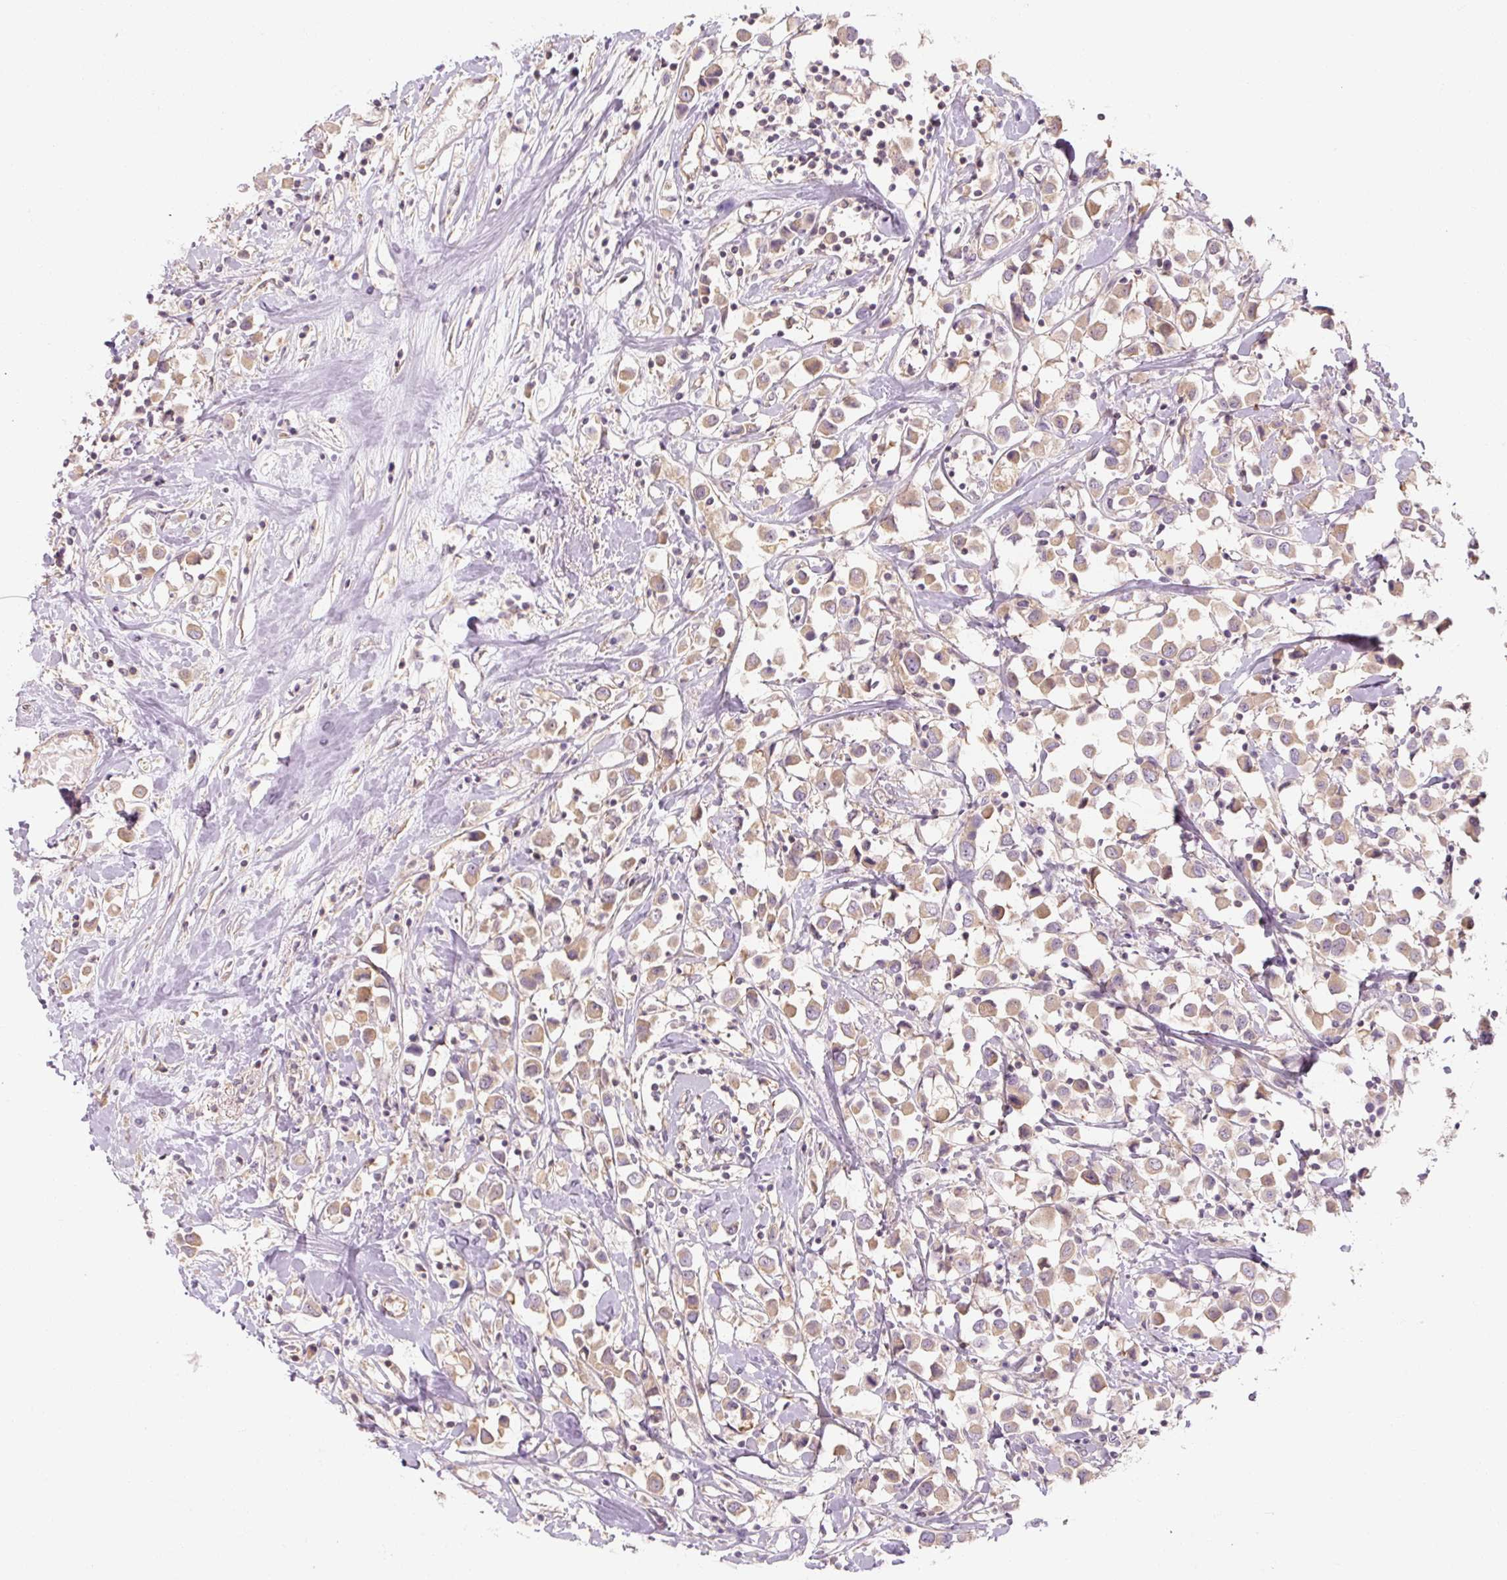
{"staining": {"intensity": "weak", "quantity": "25%-75%", "location": "cytoplasmic/membranous"}, "tissue": "breast cancer", "cell_type": "Tumor cells", "image_type": "cancer", "snomed": [{"axis": "morphology", "description": "Duct carcinoma"}, {"axis": "topography", "description": "Breast"}], "caption": "Tumor cells exhibit weak cytoplasmic/membranous expression in about 25%-75% of cells in breast invasive ductal carcinoma.", "gene": "RB1CC1", "patient": {"sex": "female", "age": 61}}